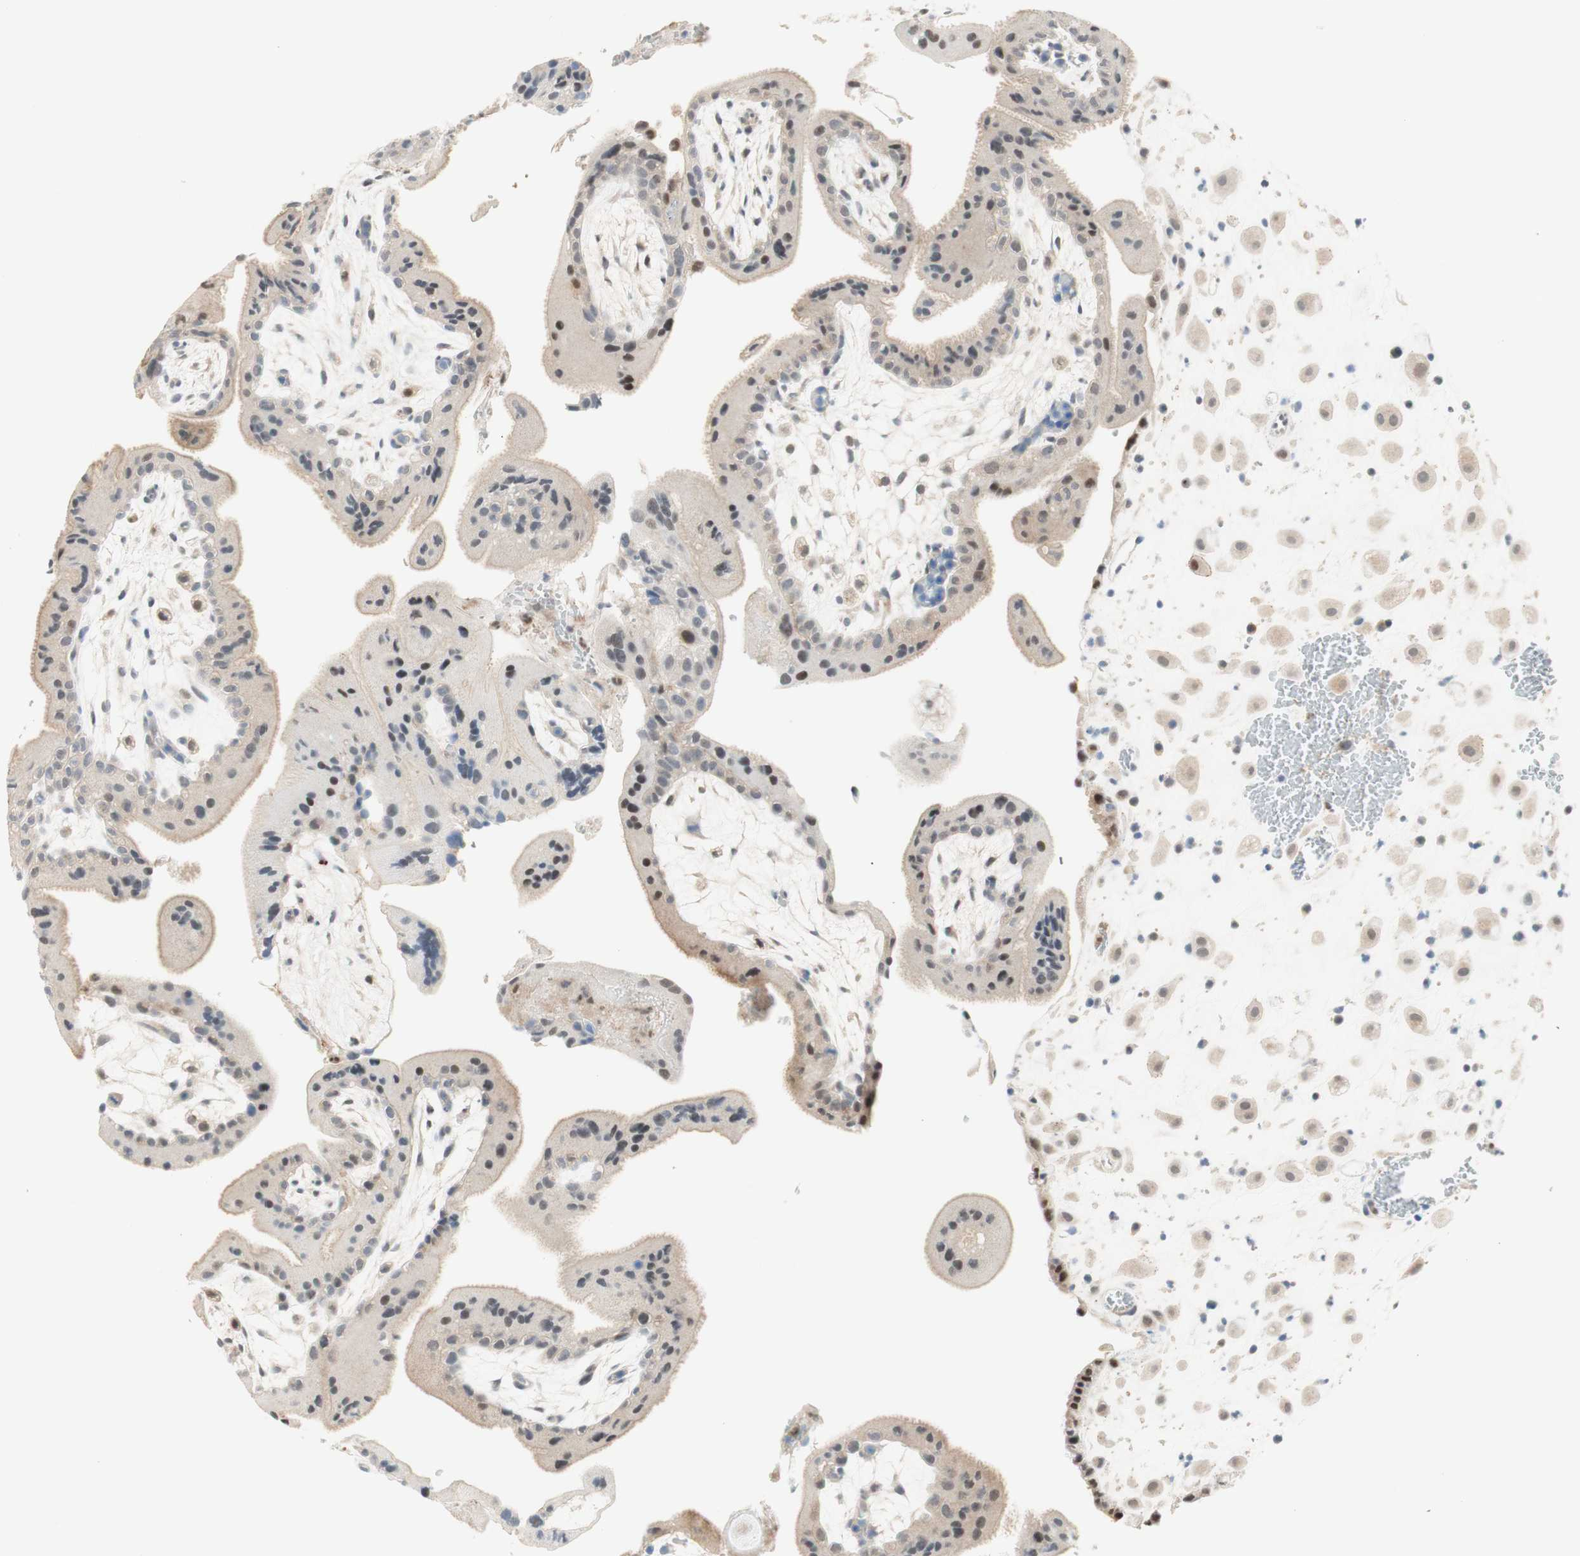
{"staining": {"intensity": "weak", "quantity": "25%-75%", "location": "nuclear"}, "tissue": "placenta", "cell_type": "Decidual cells", "image_type": "normal", "snomed": [{"axis": "morphology", "description": "Normal tissue, NOS"}, {"axis": "topography", "description": "Placenta"}], "caption": "Immunohistochemical staining of unremarkable placenta shows low levels of weak nuclear positivity in about 25%-75% of decidual cells.", "gene": "RFNG", "patient": {"sex": "female", "age": 35}}